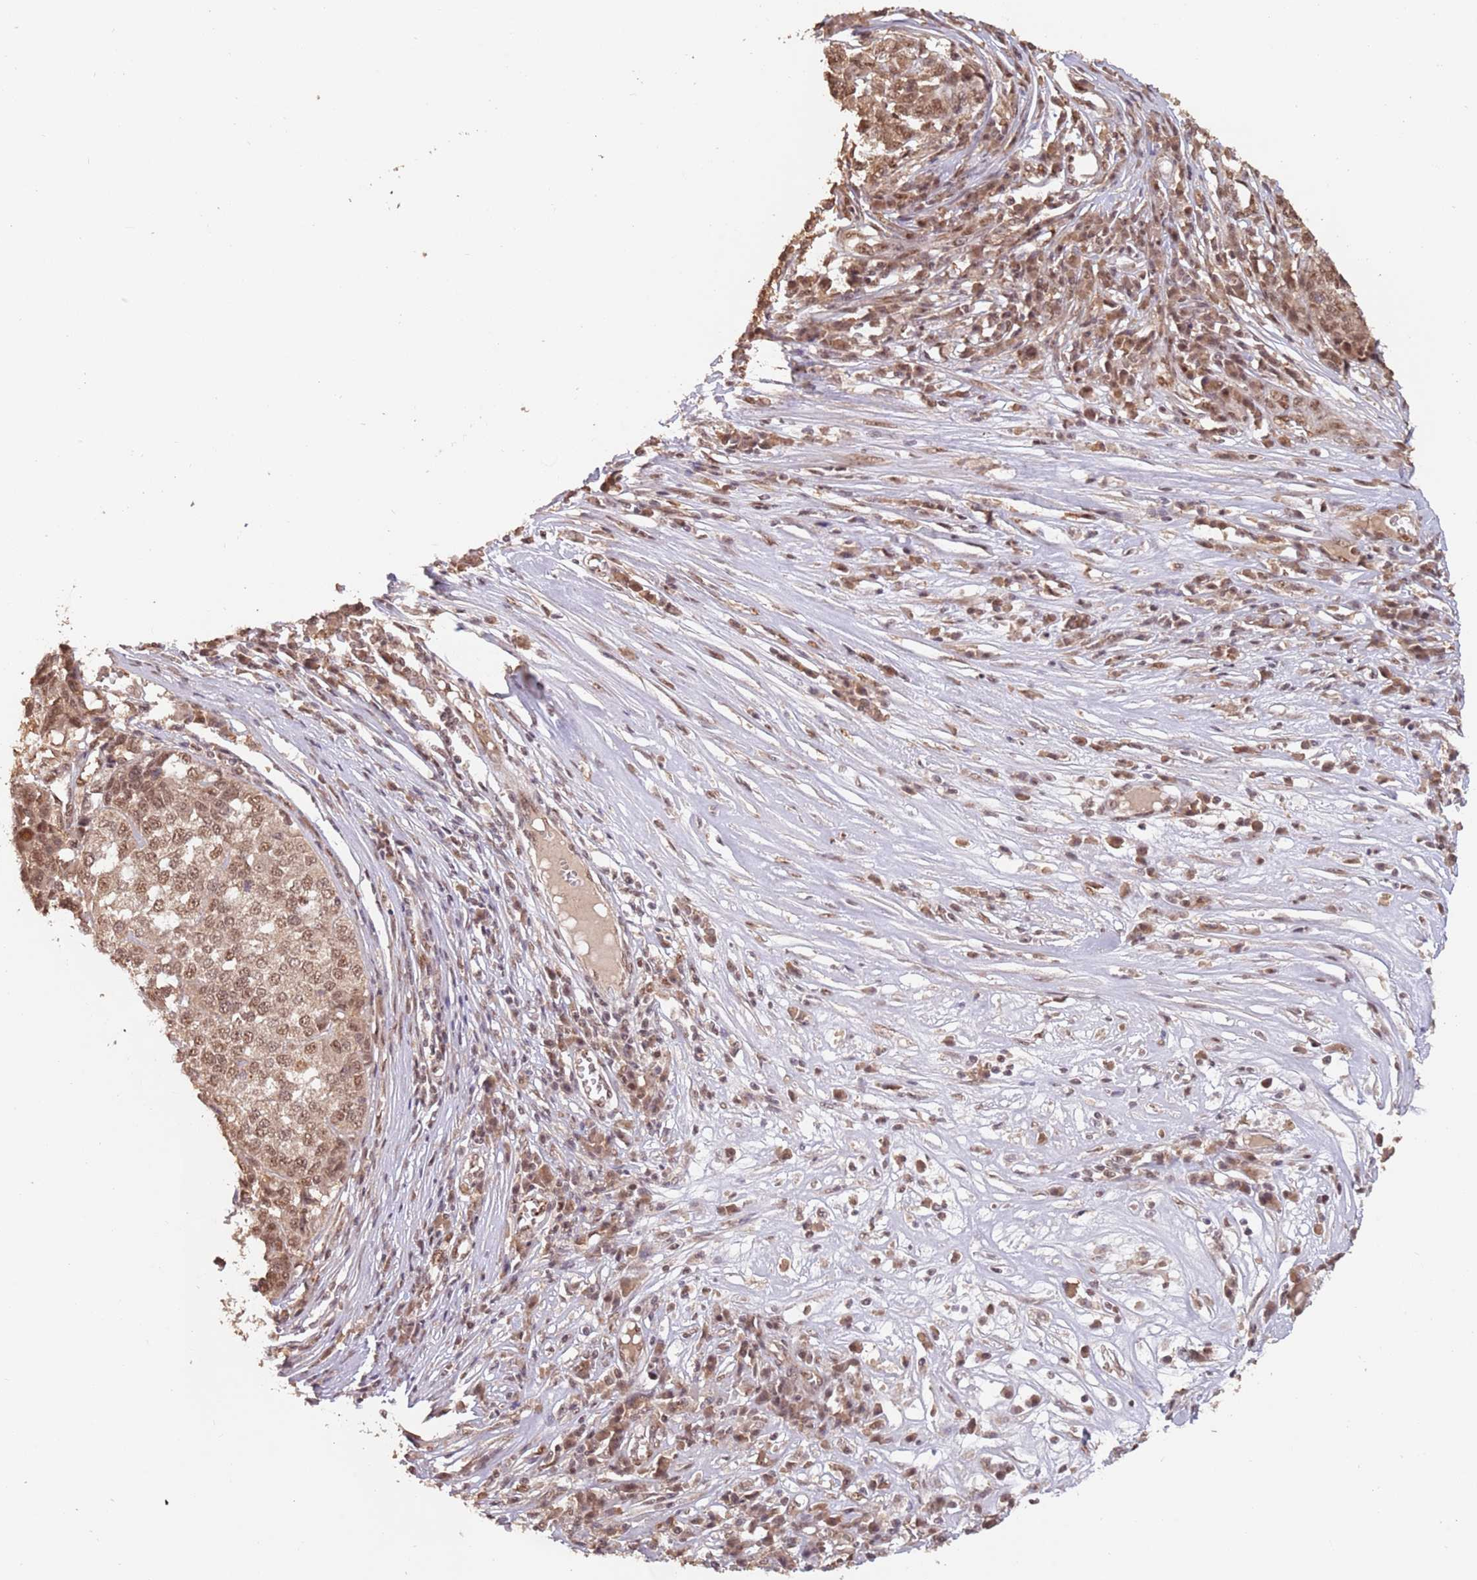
{"staining": {"intensity": "moderate", "quantity": ">75%", "location": "nuclear"}, "tissue": "melanoma", "cell_type": "Tumor cells", "image_type": "cancer", "snomed": [{"axis": "morphology", "description": "Malignant melanoma, Metastatic site"}, {"axis": "topography", "description": "Lymph node"}], "caption": "IHC (DAB) staining of melanoma demonstrates moderate nuclear protein positivity in approximately >75% of tumor cells.", "gene": "RFXANK", "patient": {"sex": "male", "age": 44}}